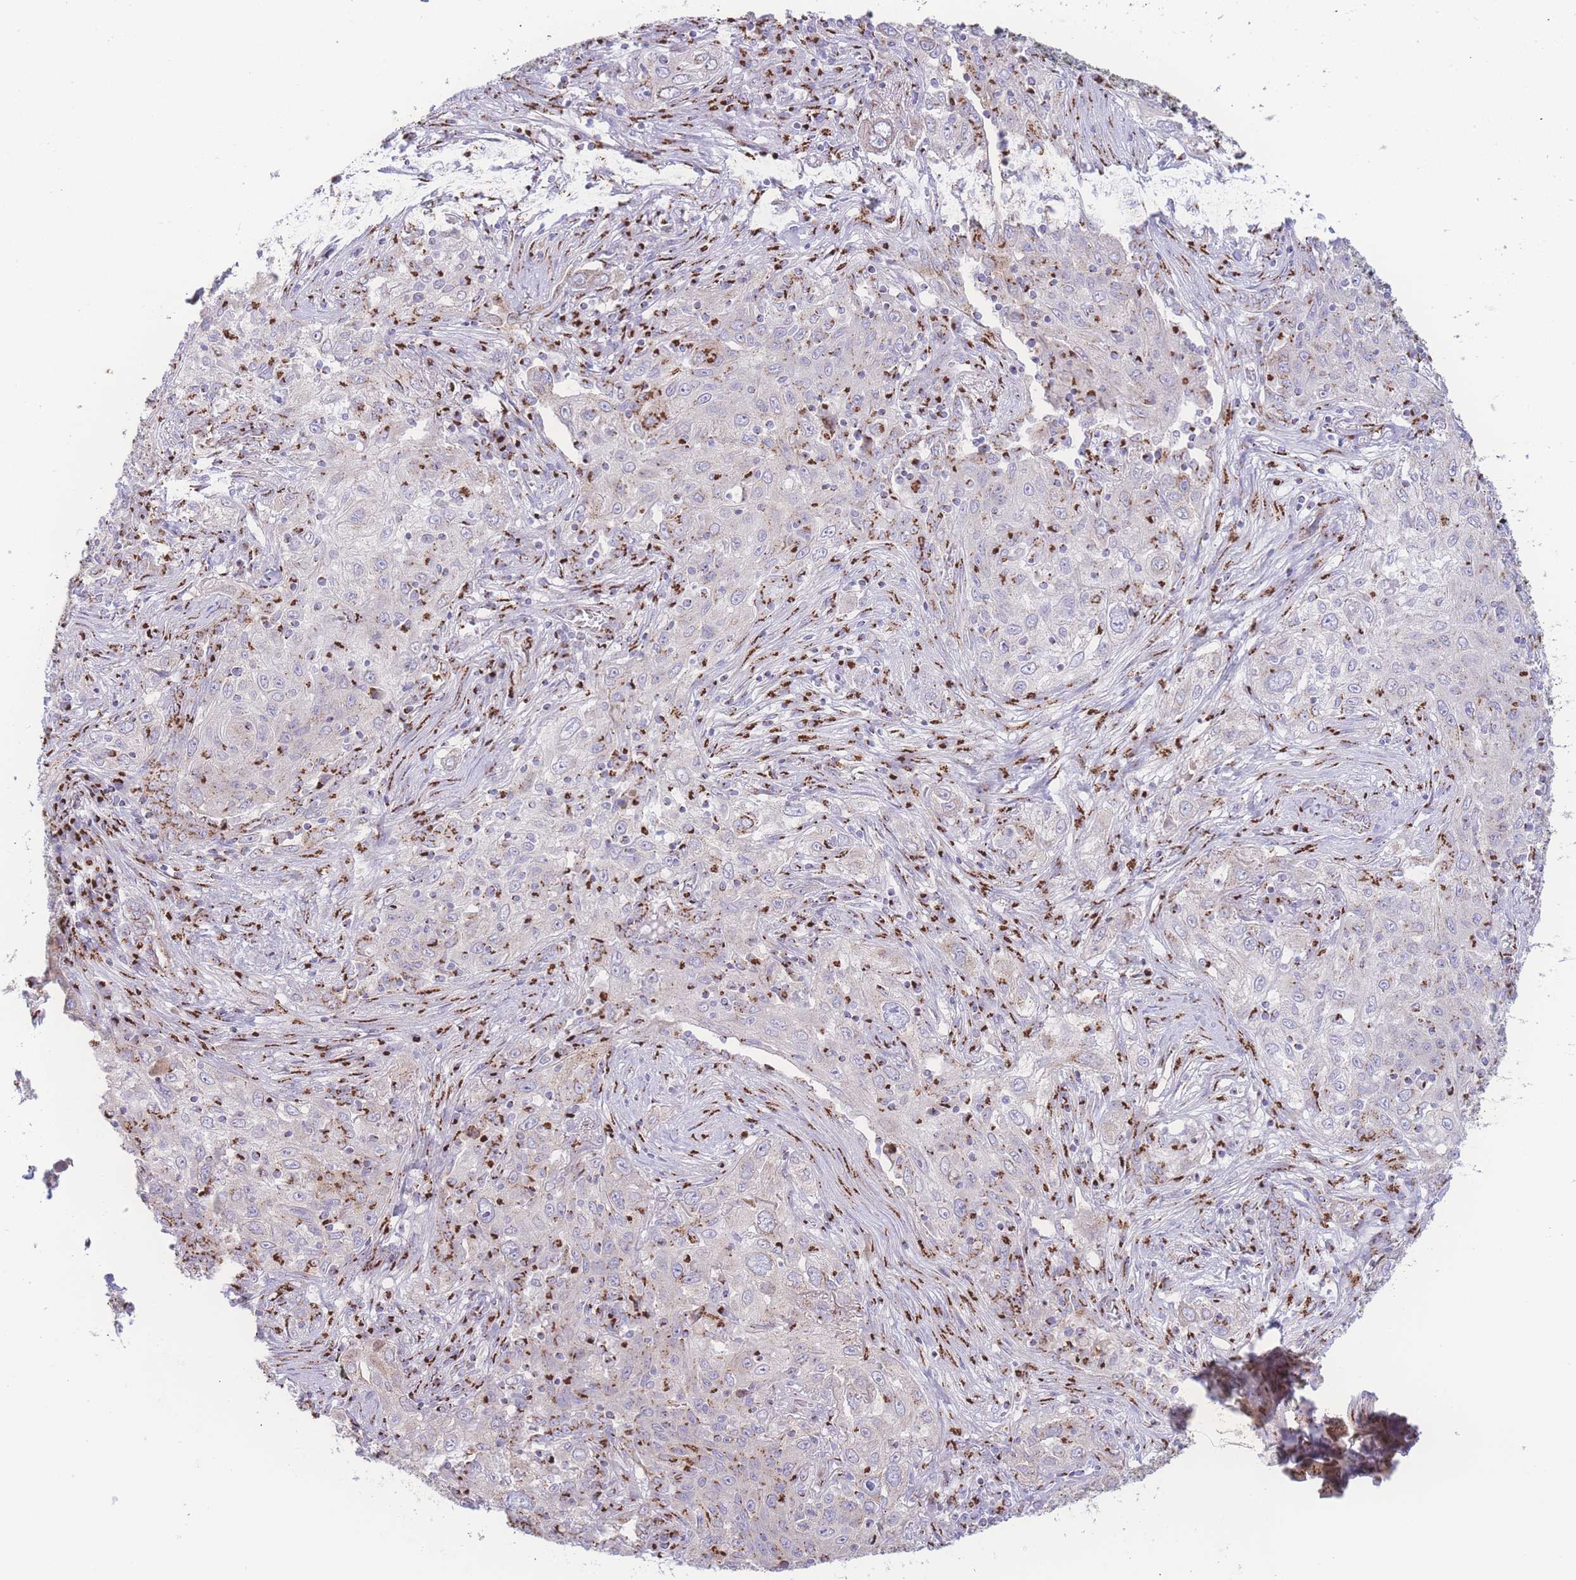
{"staining": {"intensity": "moderate", "quantity": "<25%", "location": "cytoplasmic/membranous"}, "tissue": "lung cancer", "cell_type": "Tumor cells", "image_type": "cancer", "snomed": [{"axis": "morphology", "description": "Squamous cell carcinoma, NOS"}, {"axis": "topography", "description": "Lung"}], "caption": "Immunohistochemistry photomicrograph of neoplastic tissue: lung squamous cell carcinoma stained using immunohistochemistry demonstrates low levels of moderate protein expression localized specifically in the cytoplasmic/membranous of tumor cells, appearing as a cytoplasmic/membranous brown color.", "gene": "GOLM2", "patient": {"sex": "female", "age": 69}}